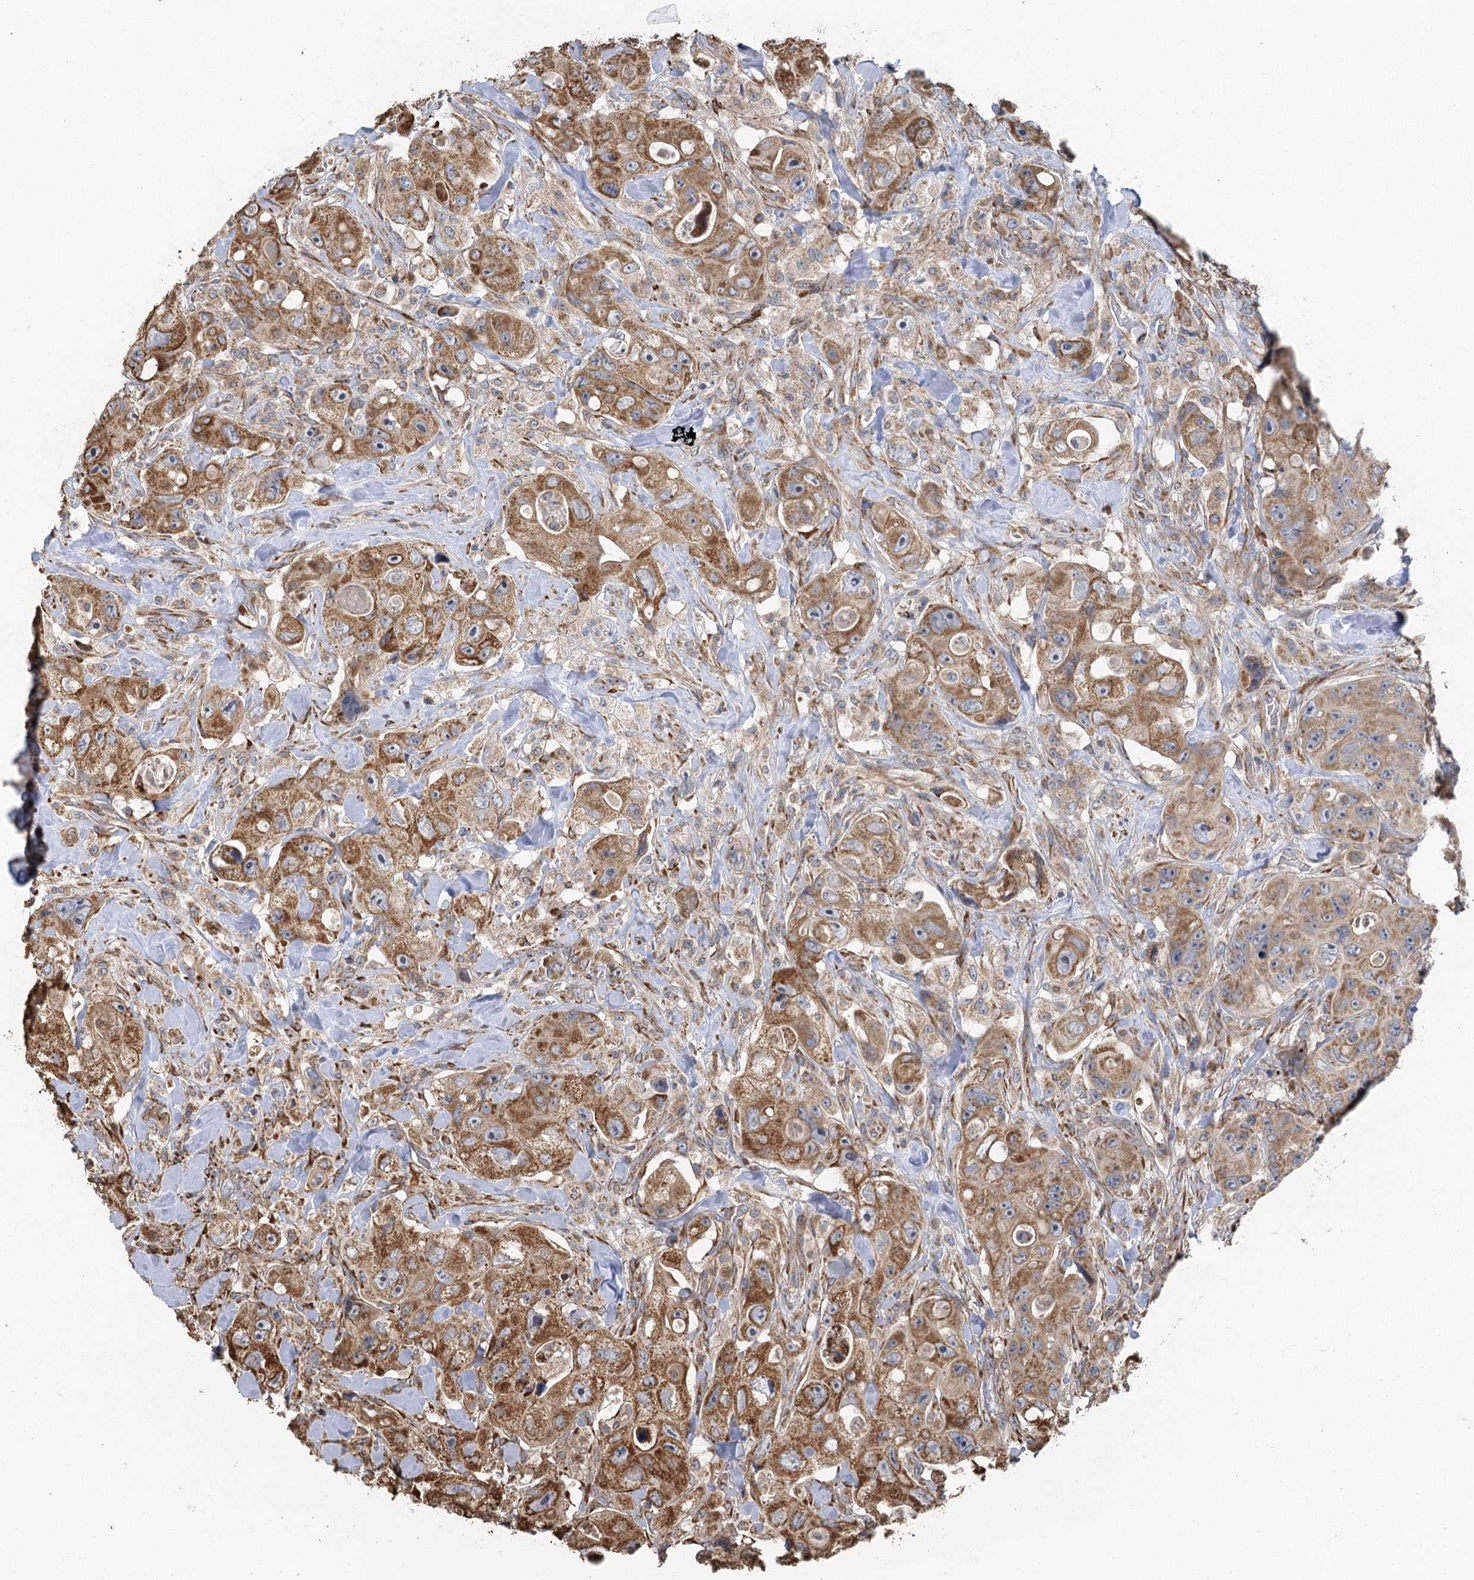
{"staining": {"intensity": "moderate", "quantity": ">75%", "location": "cytoplasmic/membranous"}, "tissue": "colorectal cancer", "cell_type": "Tumor cells", "image_type": "cancer", "snomed": [{"axis": "morphology", "description": "Adenocarcinoma, NOS"}, {"axis": "topography", "description": "Colon"}], "caption": "Protein staining of adenocarcinoma (colorectal) tissue exhibits moderate cytoplasmic/membranous staining in approximately >75% of tumor cells.", "gene": "IL11RA", "patient": {"sex": "female", "age": 46}}